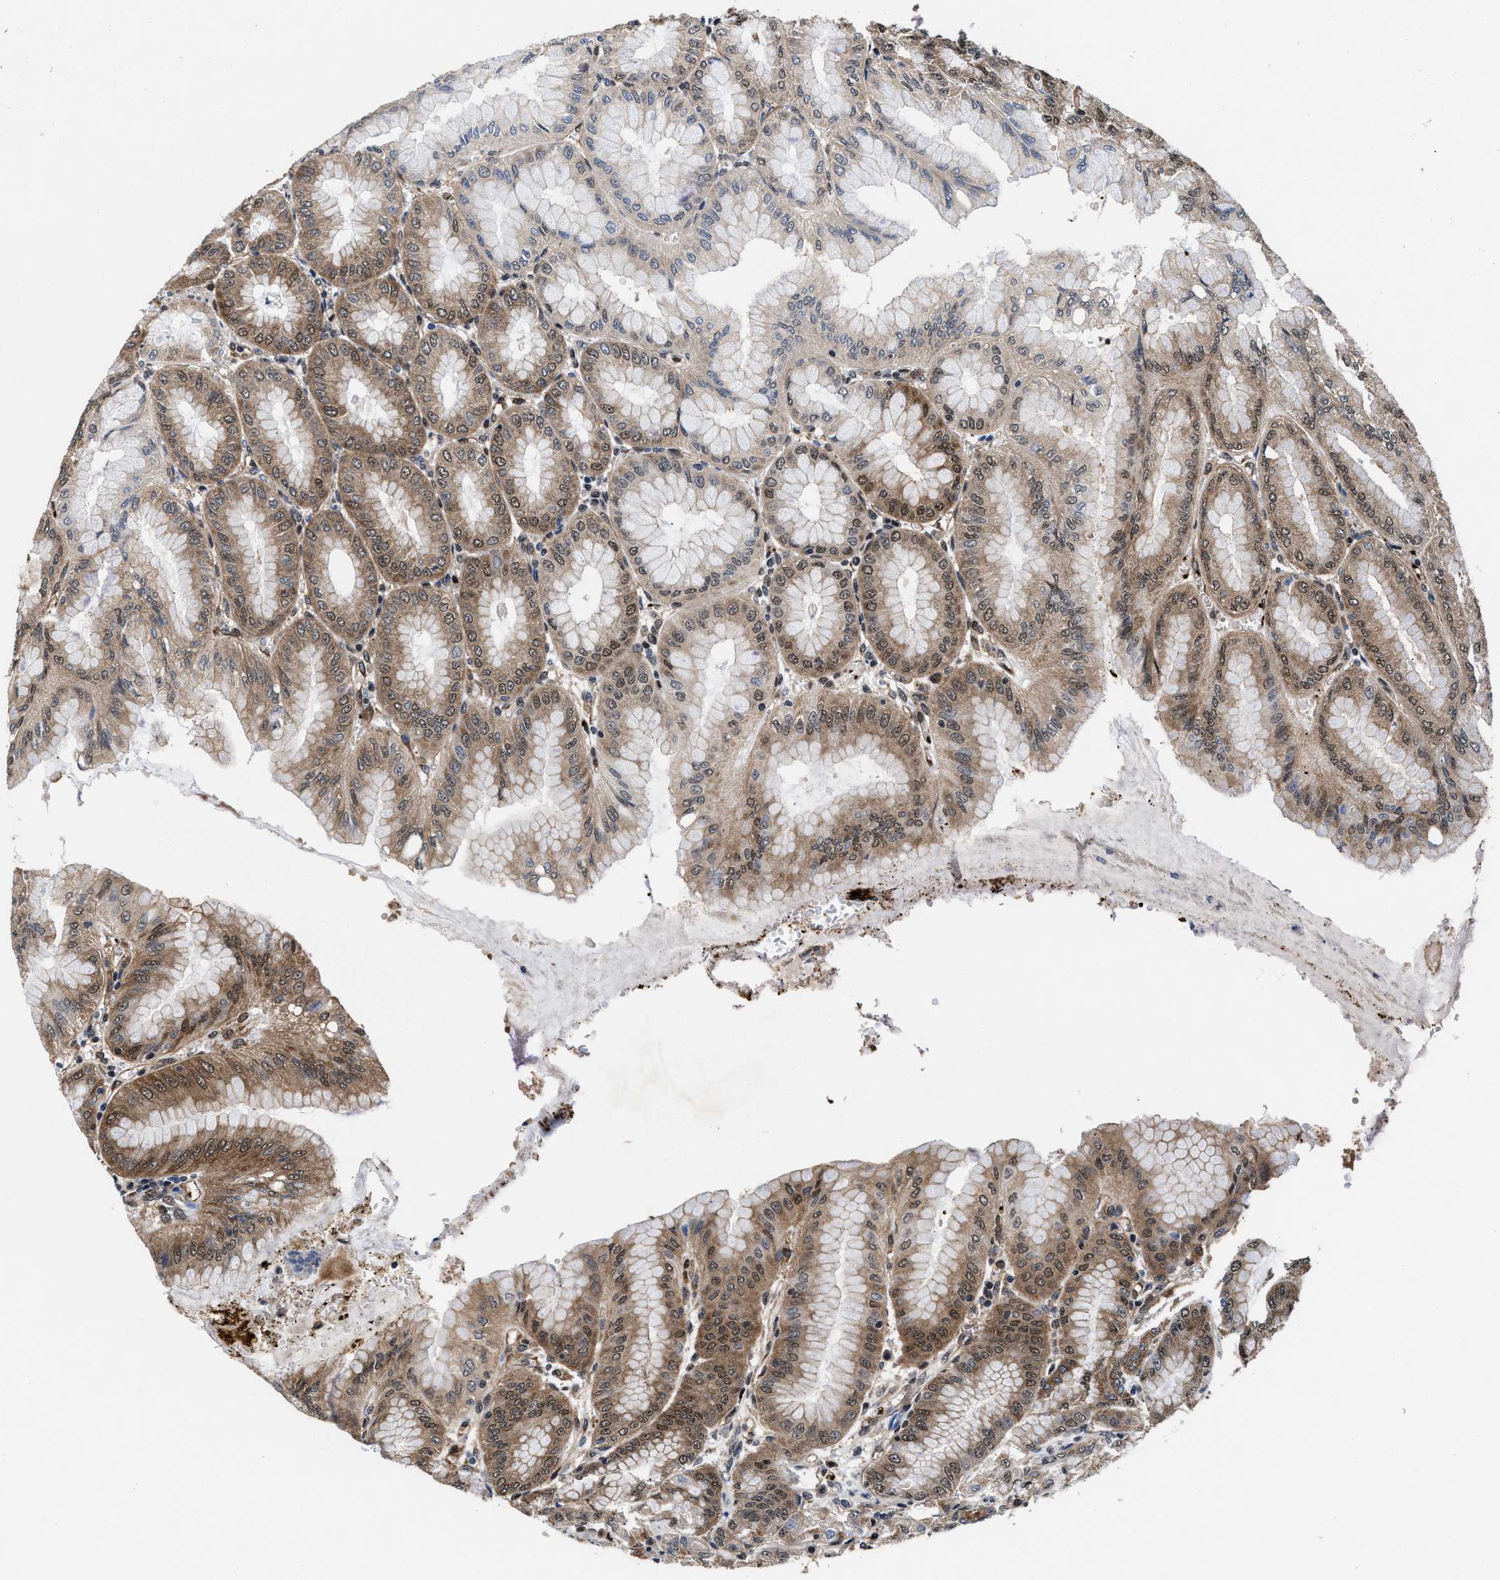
{"staining": {"intensity": "moderate", "quantity": ">75%", "location": "cytoplasmic/membranous,nuclear"}, "tissue": "stomach", "cell_type": "Glandular cells", "image_type": "normal", "snomed": [{"axis": "morphology", "description": "Normal tissue, NOS"}, {"axis": "topography", "description": "Stomach, lower"}], "caption": "An immunohistochemistry micrograph of normal tissue is shown. Protein staining in brown labels moderate cytoplasmic/membranous,nuclear positivity in stomach within glandular cells. The staining was performed using DAB, with brown indicating positive protein expression. Nuclei are stained blue with hematoxylin.", "gene": "ACLY", "patient": {"sex": "male", "age": 71}}